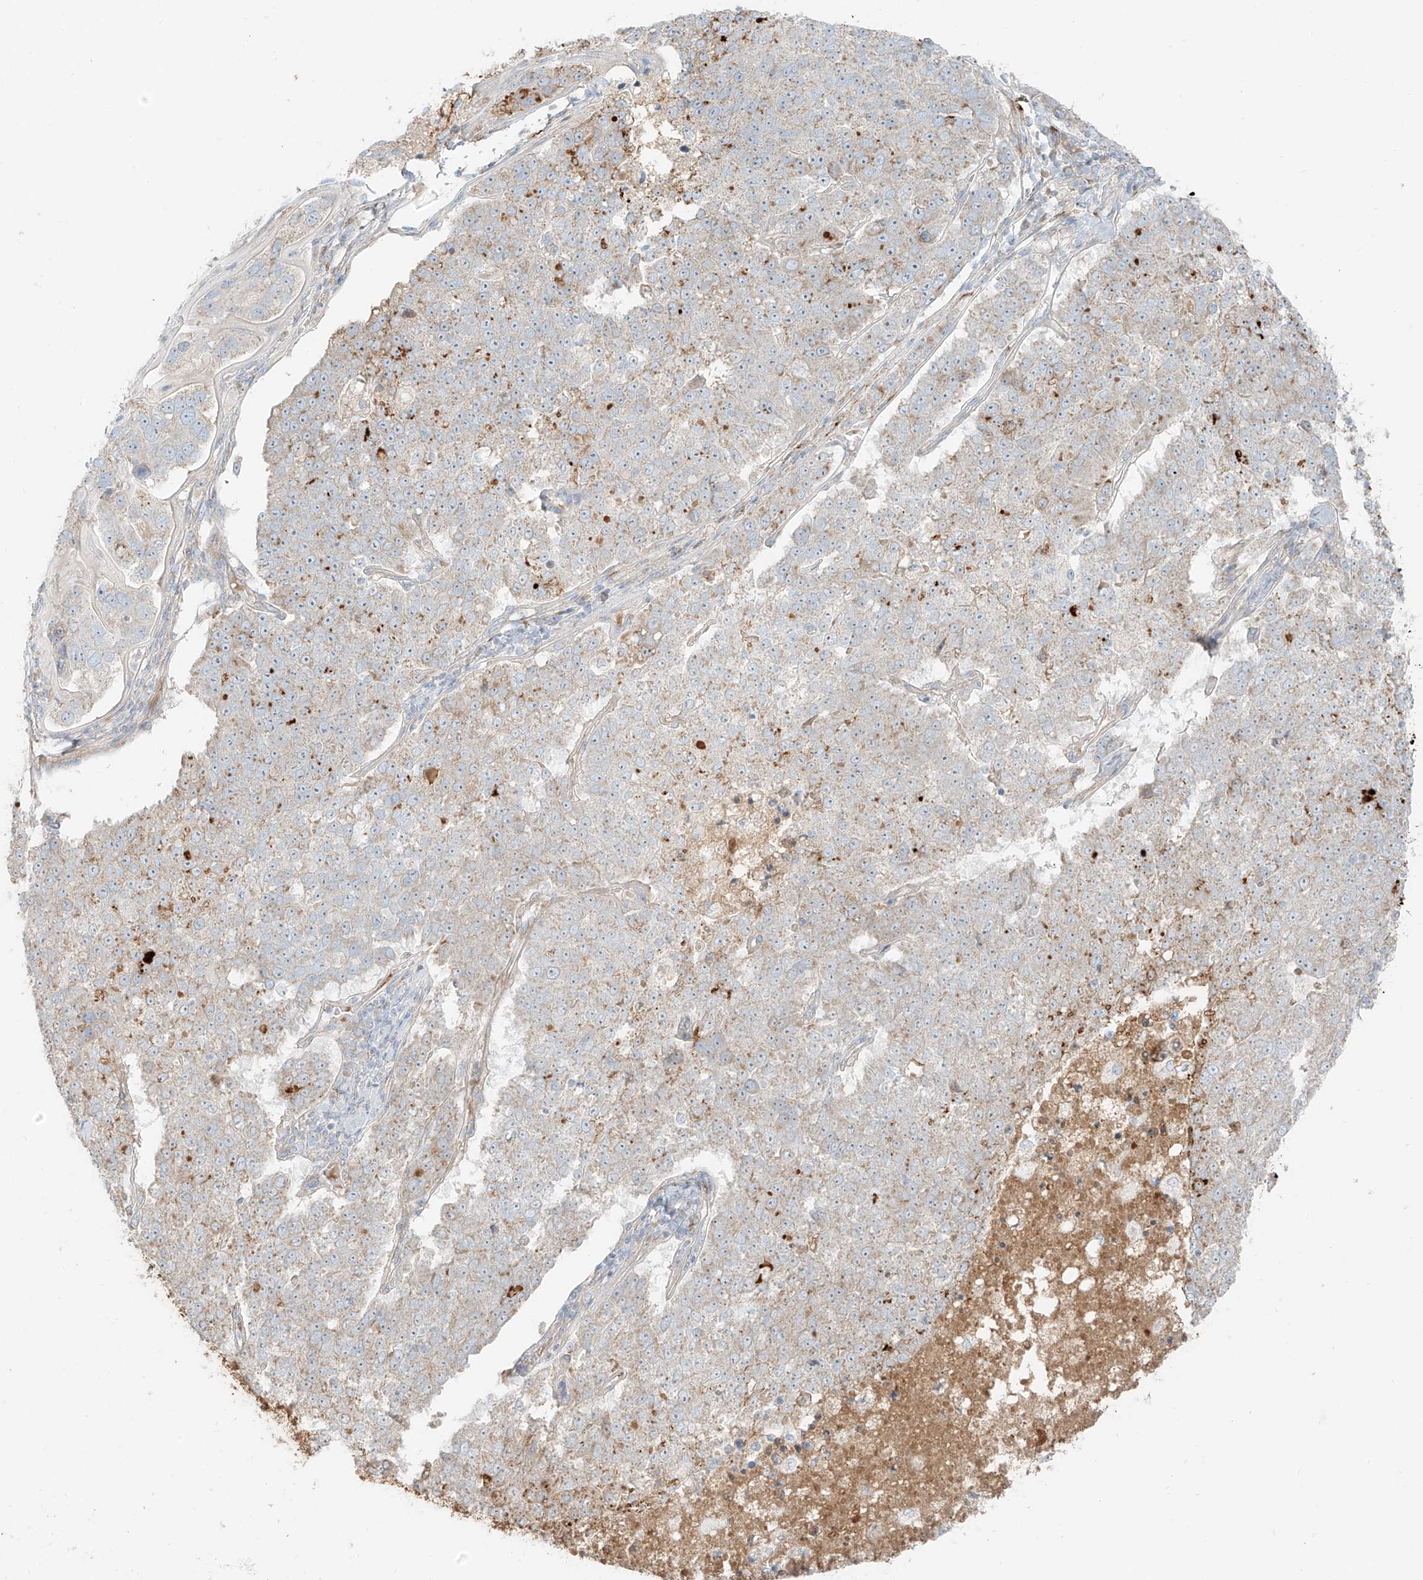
{"staining": {"intensity": "negative", "quantity": "none", "location": "none"}, "tissue": "pancreatic cancer", "cell_type": "Tumor cells", "image_type": "cancer", "snomed": [{"axis": "morphology", "description": "Adenocarcinoma, NOS"}, {"axis": "topography", "description": "Pancreas"}], "caption": "Immunohistochemistry photomicrograph of neoplastic tissue: human pancreatic cancer (adenocarcinoma) stained with DAB exhibits no significant protein positivity in tumor cells.", "gene": "FSTL1", "patient": {"sex": "female", "age": 61}}